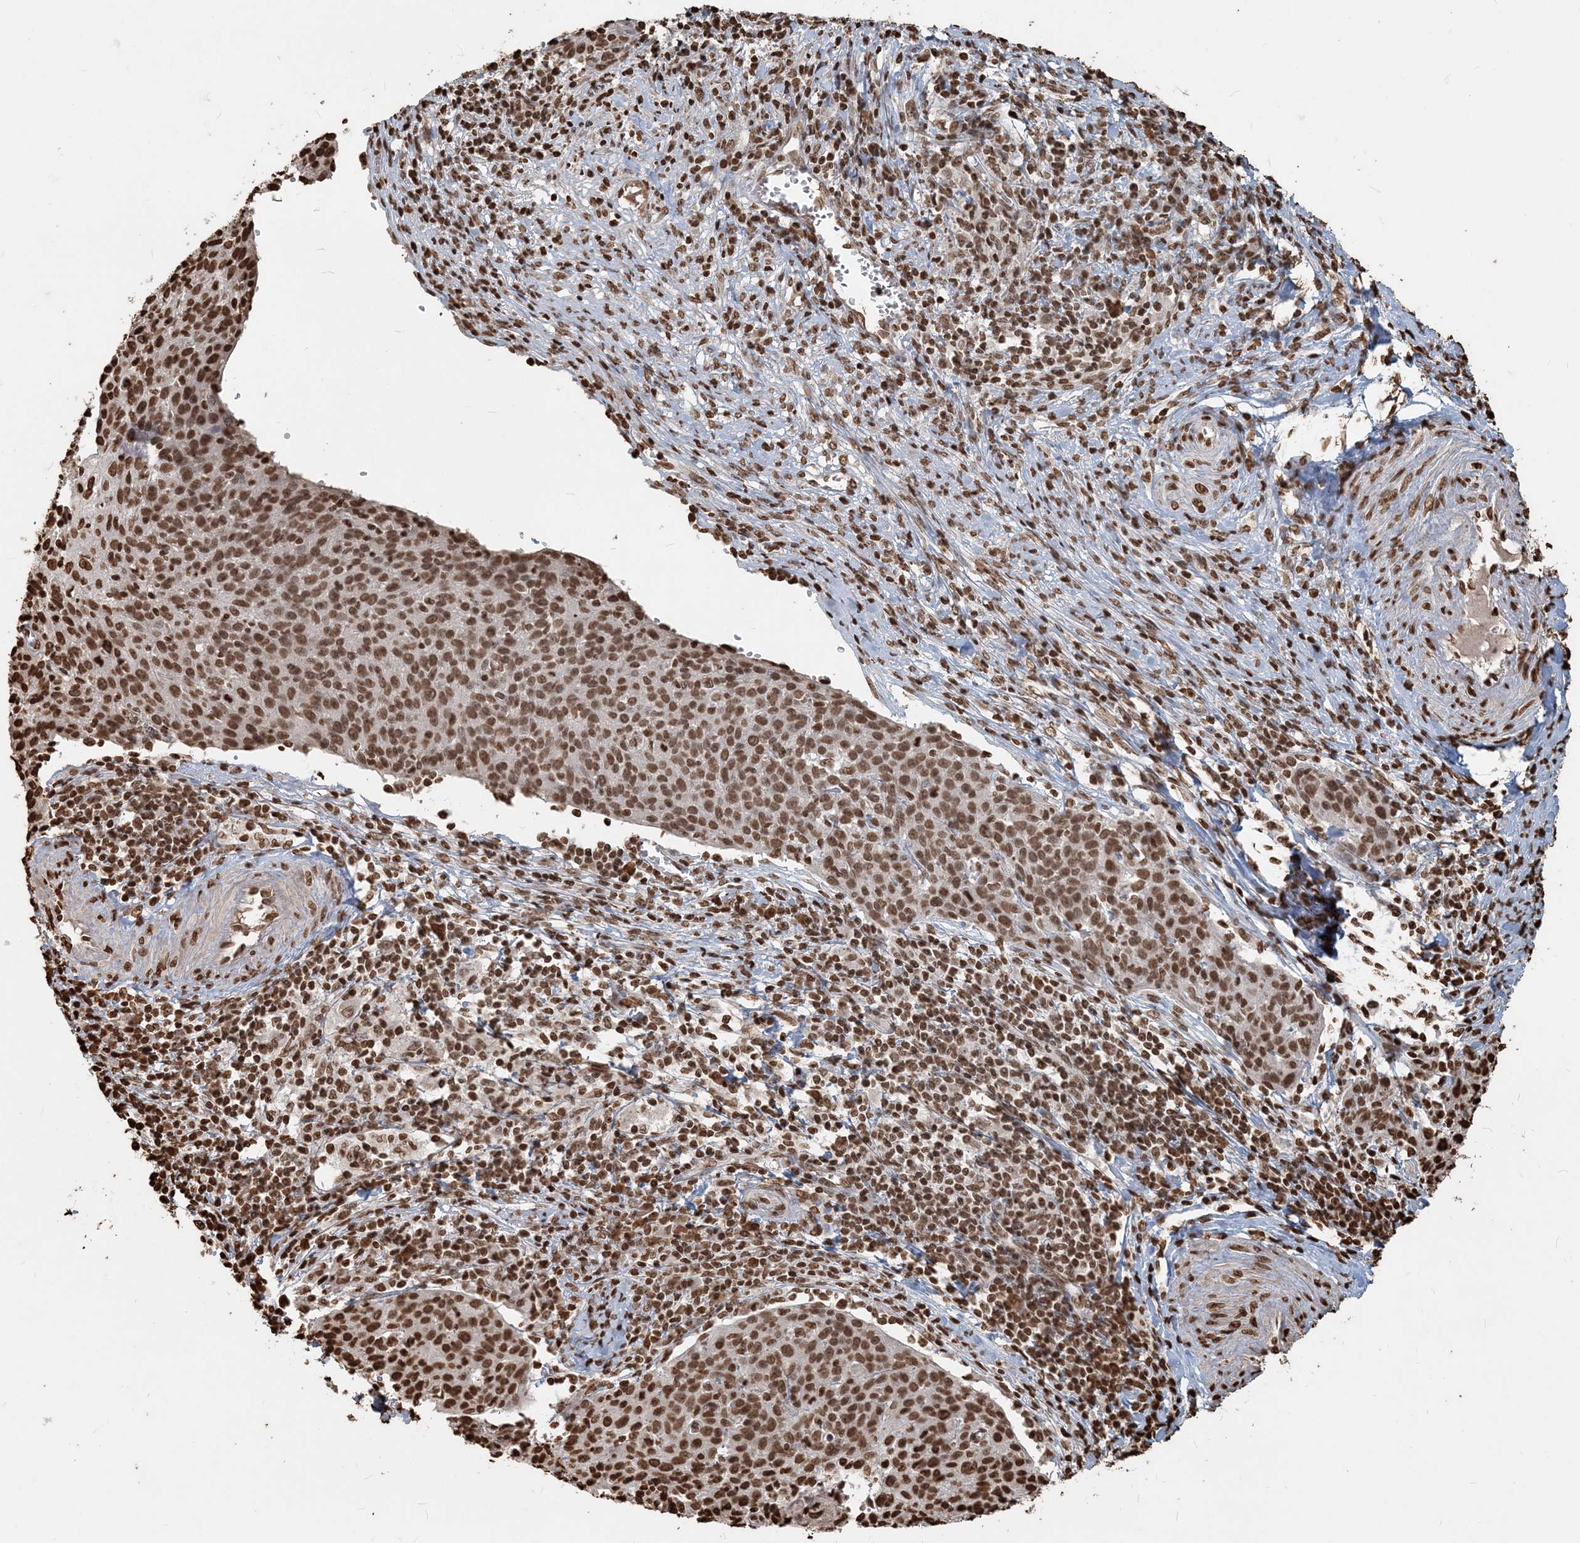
{"staining": {"intensity": "moderate", "quantity": ">75%", "location": "nuclear"}, "tissue": "cervical cancer", "cell_type": "Tumor cells", "image_type": "cancer", "snomed": [{"axis": "morphology", "description": "Squamous cell carcinoma, NOS"}, {"axis": "topography", "description": "Cervix"}], "caption": "Immunohistochemistry (IHC) photomicrograph of neoplastic tissue: human cervical cancer stained using immunohistochemistry displays medium levels of moderate protein expression localized specifically in the nuclear of tumor cells, appearing as a nuclear brown color.", "gene": "H3-3B", "patient": {"sex": "female", "age": 38}}